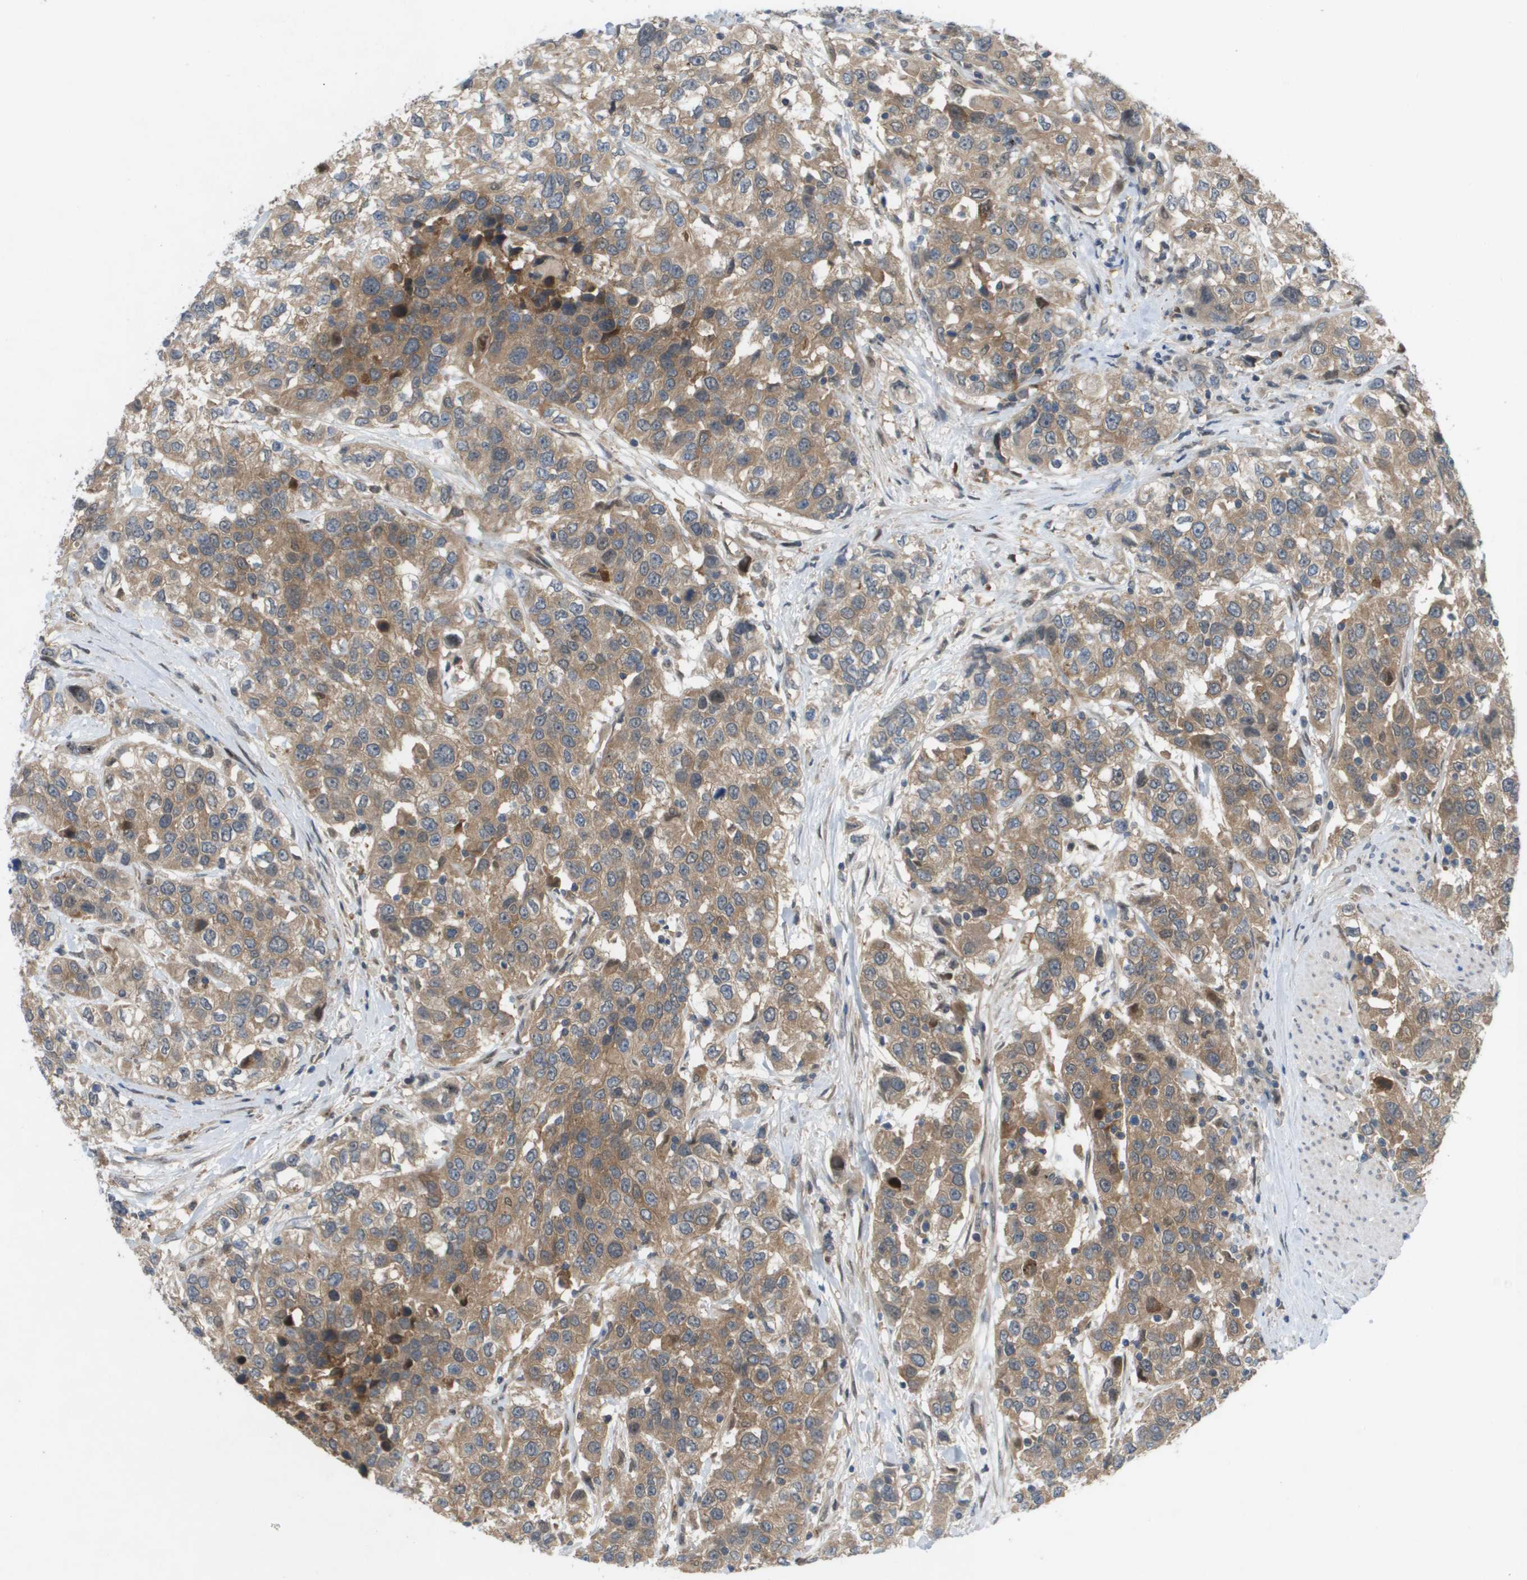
{"staining": {"intensity": "moderate", "quantity": ">75%", "location": "cytoplasmic/membranous"}, "tissue": "urothelial cancer", "cell_type": "Tumor cells", "image_type": "cancer", "snomed": [{"axis": "morphology", "description": "Urothelial carcinoma, High grade"}, {"axis": "topography", "description": "Urinary bladder"}], "caption": "Human urothelial carcinoma (high-grade) stained with a protein marker demonstrates moderate staining in tumor cells.", "gene": "PALD1", "patient": {"sex": "female", "age": 80}}